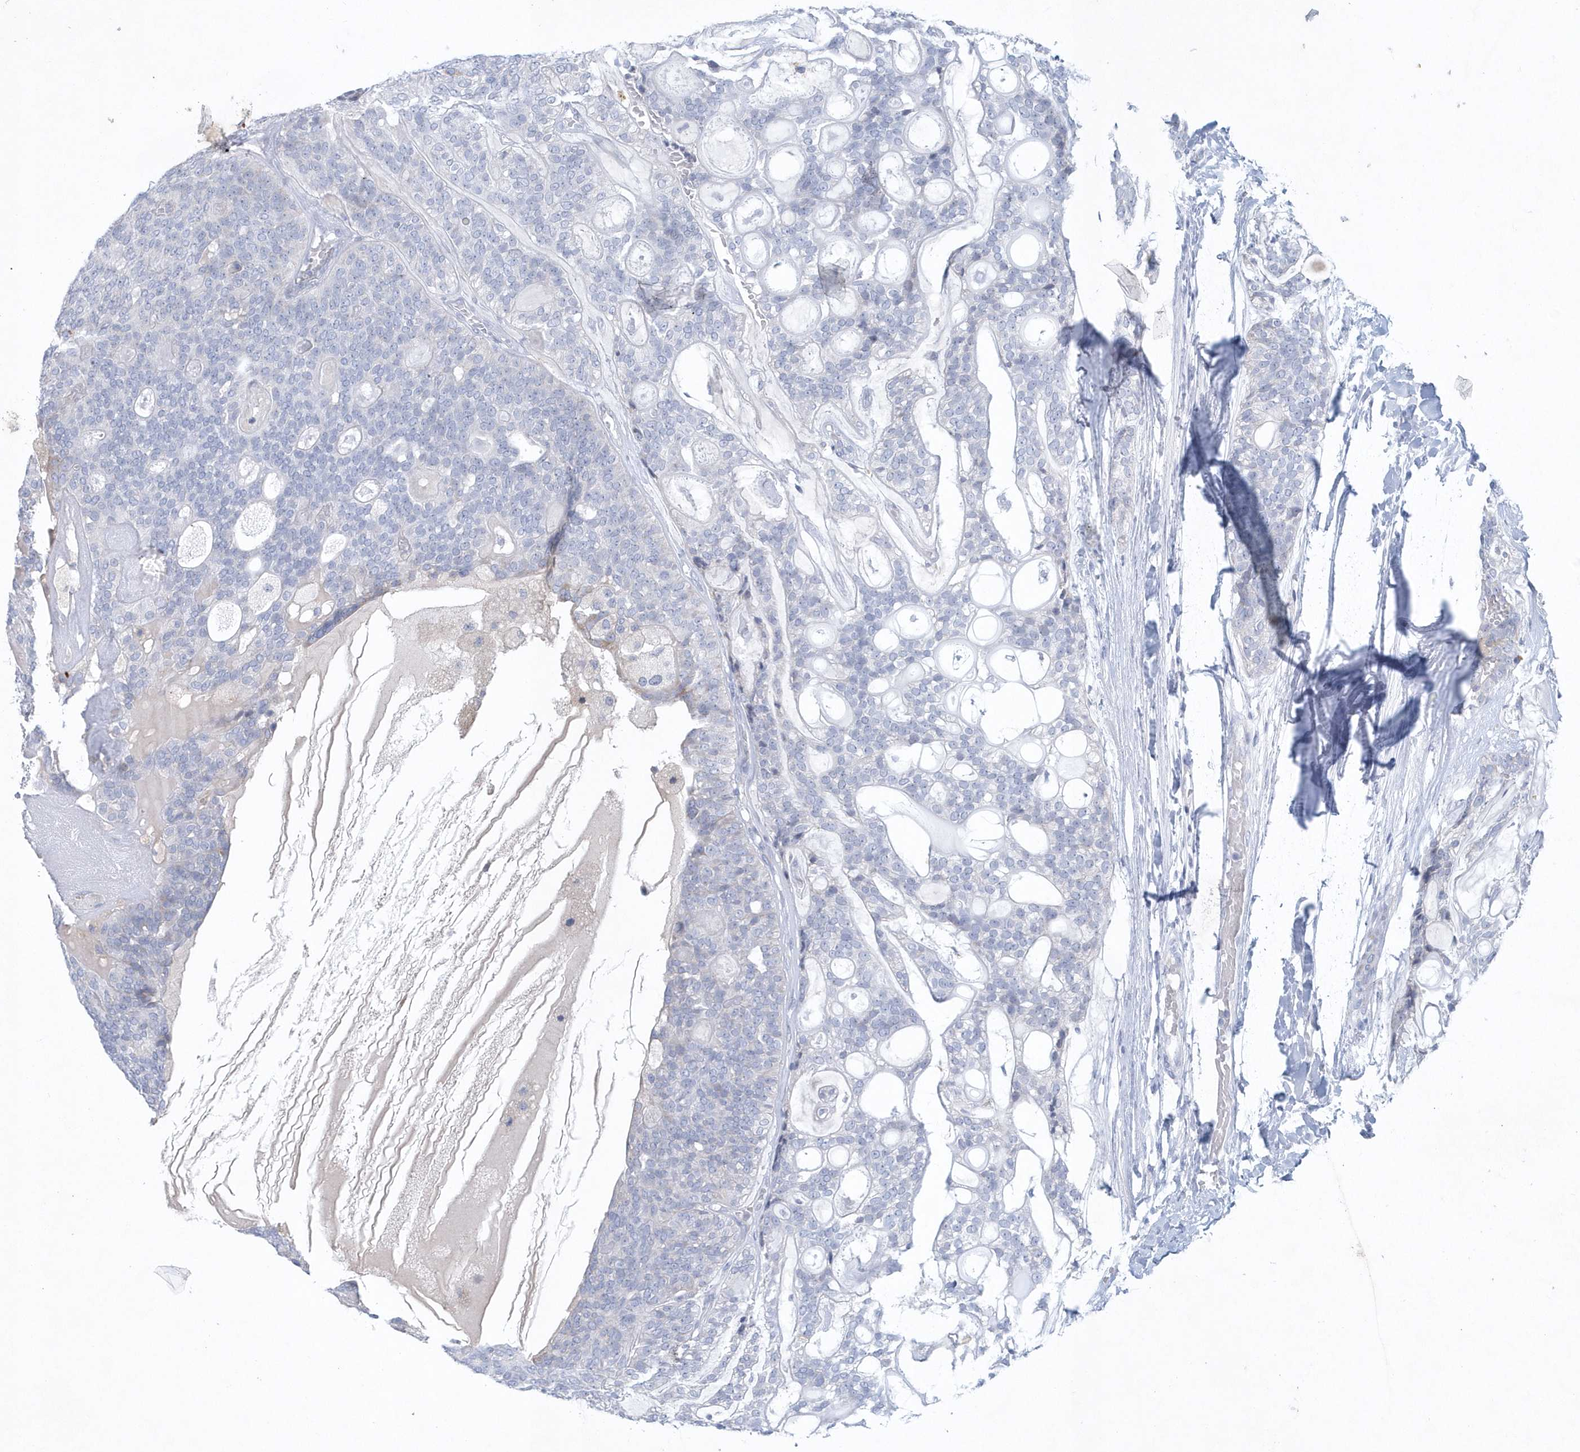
{"staining": {"intensity": "negative", "quantity": "none", "location": "none"}, "tissue": "head and neck cancer", "cell_type": "Tumor cells", "image_type": "cancer", "snomed": [{"axis": "morphology", "description": "Adenocarcinoma, NOS"}, {"axis": "topography", "description": "Head-Neck"}], "caption": "Tumor cells show no significant expression in head and neck cancer (adenocarcinoma).", "gene": "NIPAL1", "patient": {"sex": "male", "age": 66}}